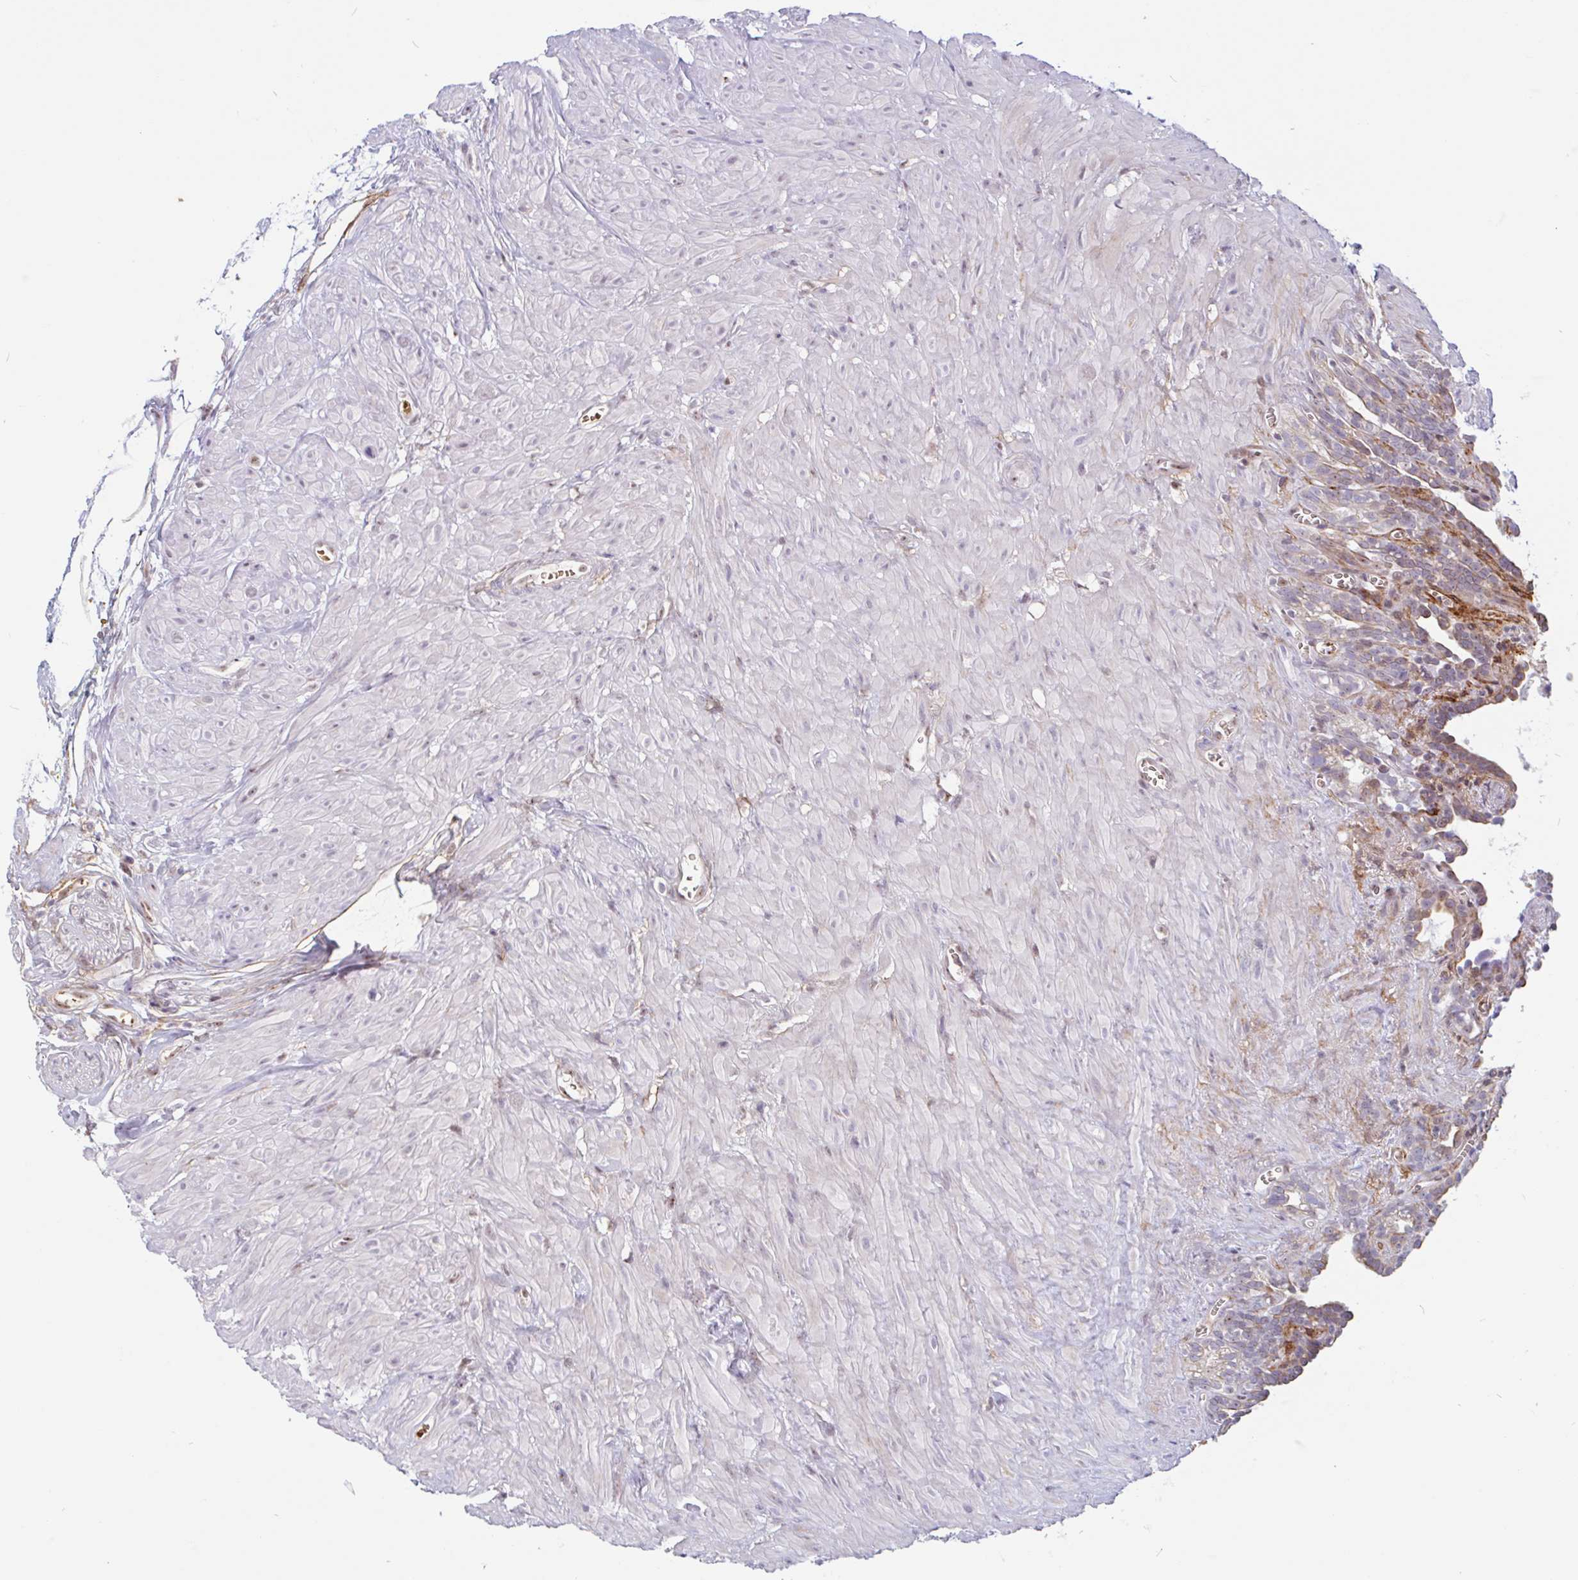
{"staining": {"intensity": "moderate", "quantity": "<25%", "location": "cytoplasmic/membranous"}, "tissue": "seminal vesicle", "cell_type": "Glandular cells", "image_type": "normal", "snomed": [{"axis": "morphology", "description": "Normal tissue, NOS"}, {"axis": "topography", "description": "Seminal veicle"}], "caption": "A photomicrograph of human seminal vesicle stained for a protein demonstrates moderate cytoplasmic/membranous brown staining in glandular cells.", "gene": "TMEM119", "patient": {"sex": "male", "age": 76}}